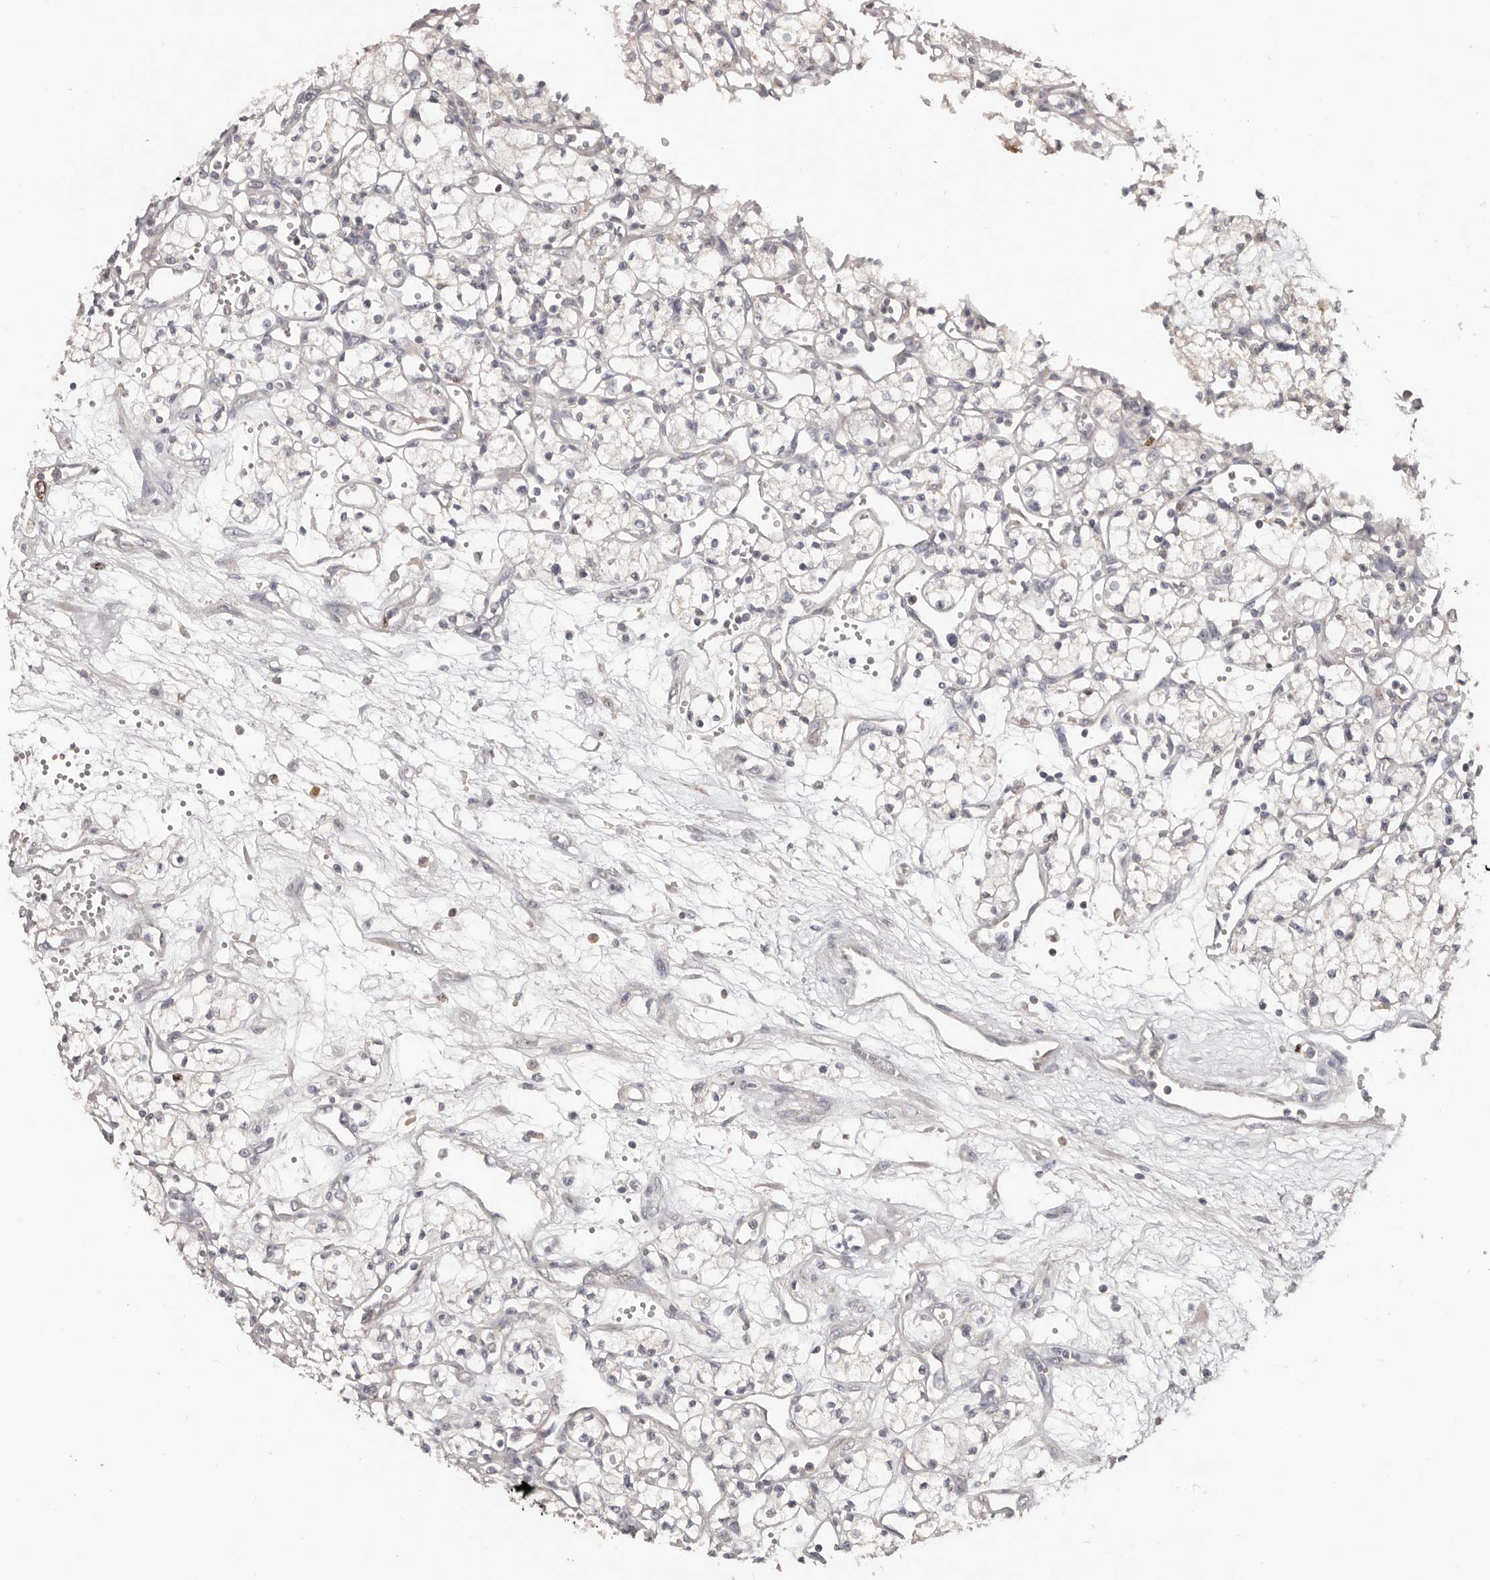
{"staining": {"intensity": "negative", "quantity": "none", "location": "none"}, "tissue": "renal cancer", "cell_type": "Tumor cells", "image_type": "cancer", "snomed": [{"axis": "morphology", "description": "Adenocarcinoma, NOS"}, {"axis": "topography", "description": "Kidney"}], "caption": "A photomicrograph of renal cancer stained for a protein exhibits no brown staining in tumor cells.", "gene": "CCDC190", "patient": {"sex": "male", "age": 59}}